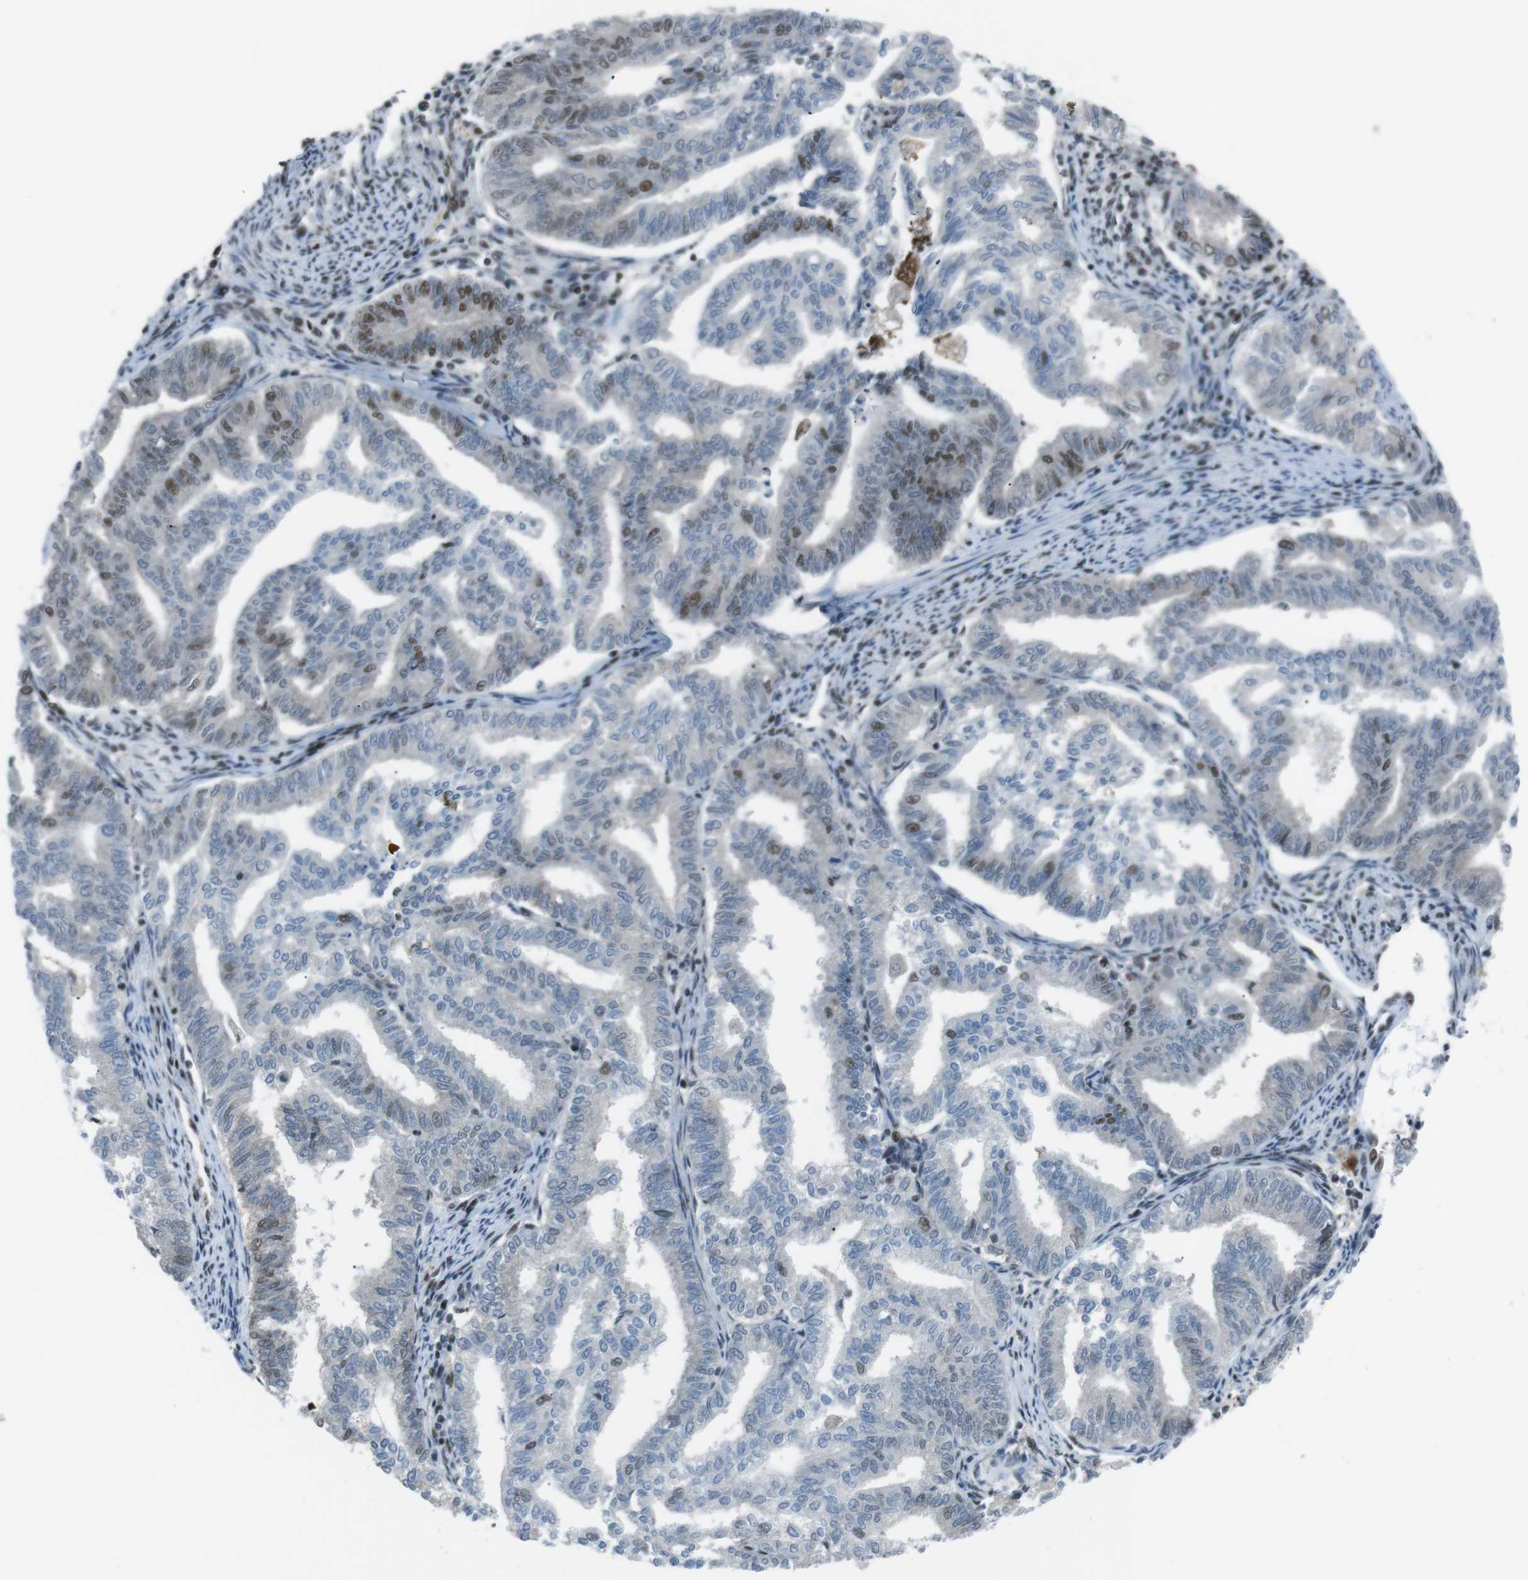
{"staining": {"intensity": "strong", "quantity": "<25%", "location": "nuclear"}, "tissue": "endometrial cancer", "cell_type": "Tumor cells", "image_type": "cancer", "snomed": [{"axis": "morphology", "description": "Adenocarcinoma, NOS"}, {"axis": "topography", "description": "Endometrium"}], "caption": "Immunohistochemical staining of human endometrial cancer (adenocarcinoma) demonstrates strong nuclear protein staining in about <25% of tumor cells.", "gene": "TAF1", "patient": {"sex": "female", "age": 79}}